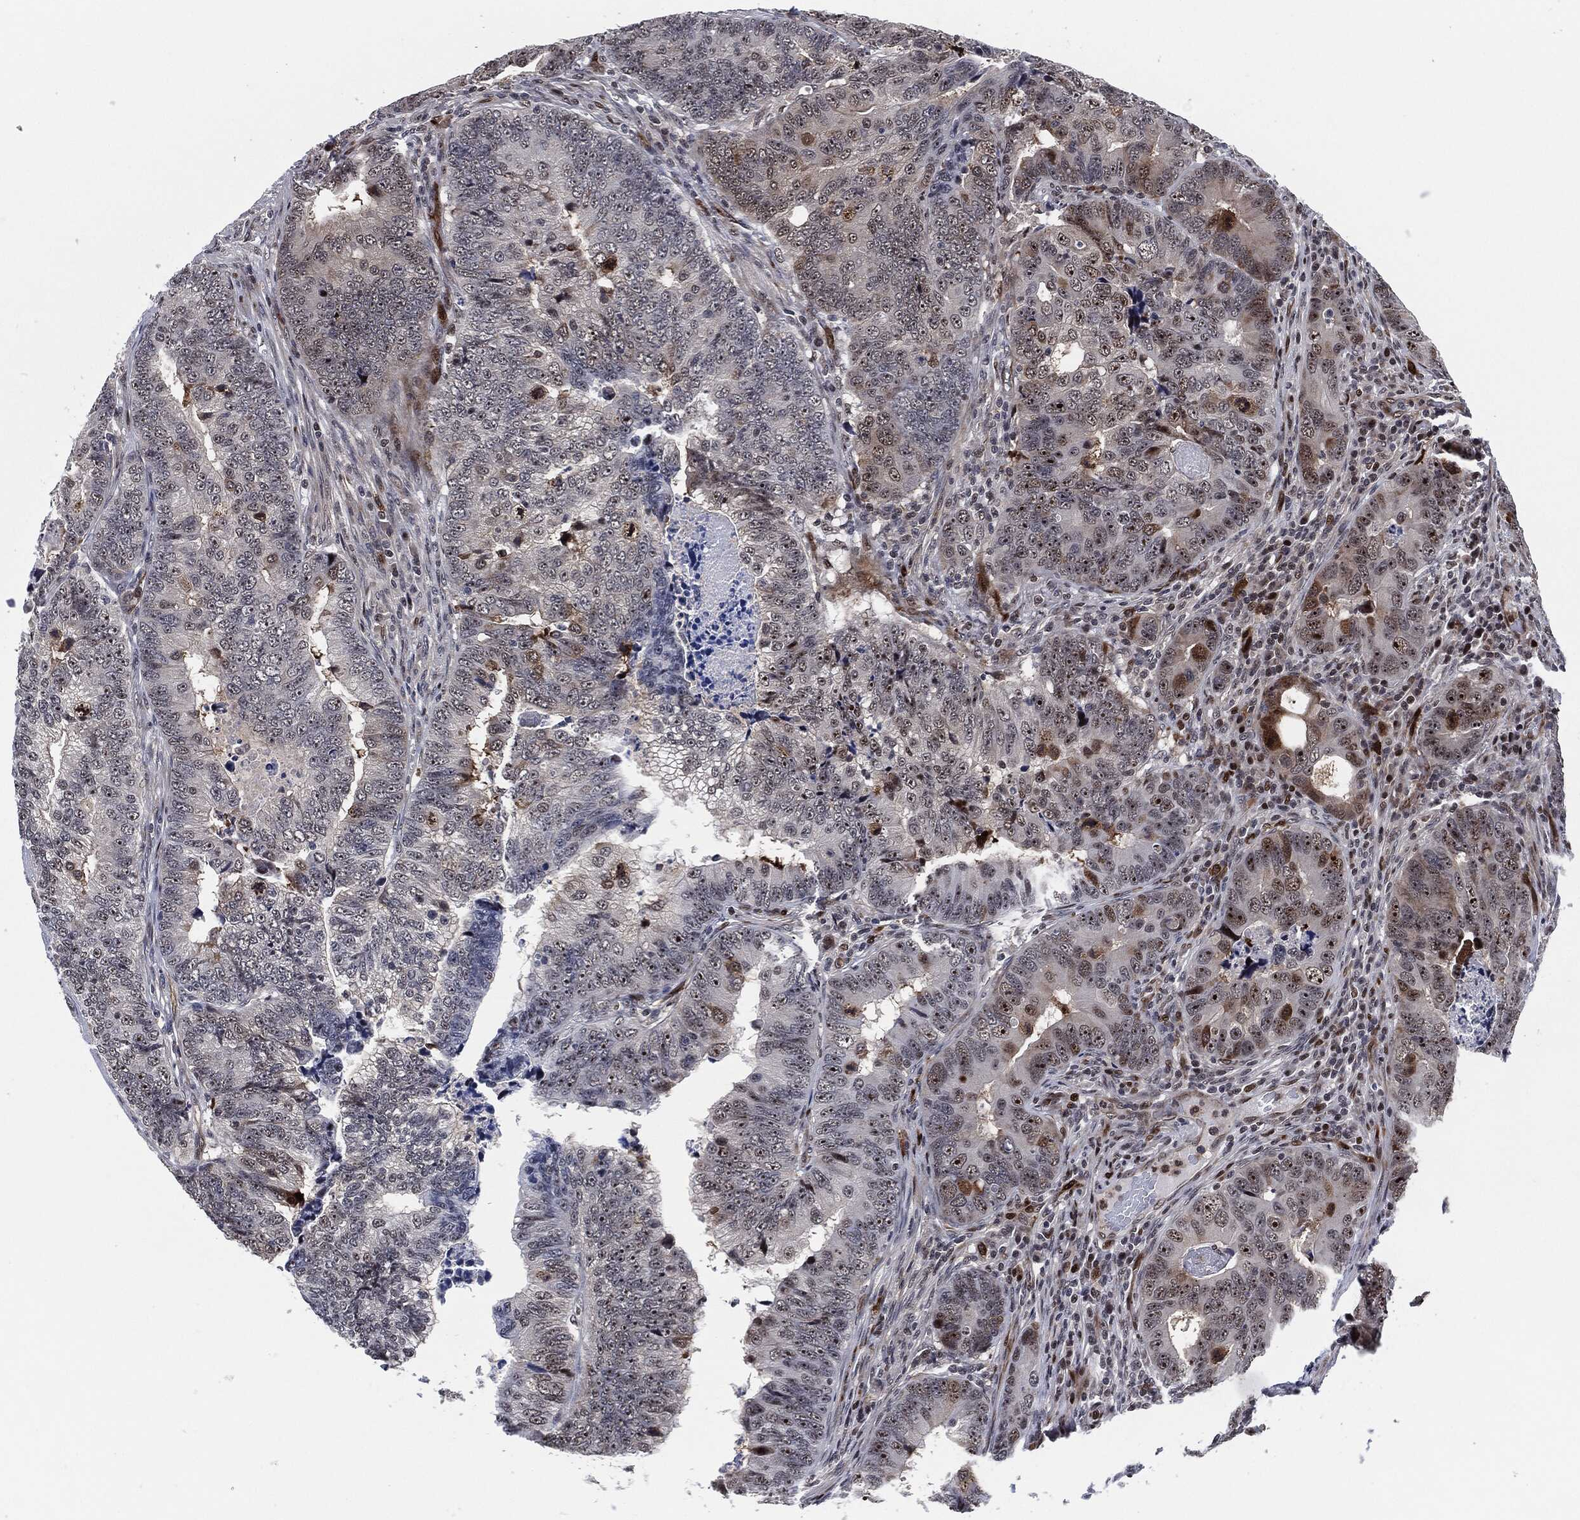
{"staining": {"intensity": "strong", "quantity": "<25%", "location": "nuclear"}, "tissue": "colorectal cancer", "cell_type": "Tumor cells", "image_type": "cancer", "snomed": [{"axis": "morphology", "description": "Adenocarcinoma, NOS"}, {"axis": "topography", "description": "Colon"}], "caption": "Colorectal adenocarcinoma stained for a protein demonstrates strong nuclear positivity in tumor cells.", "gene": "AKT2", "patient": {"sex": "female", "age": 72}}